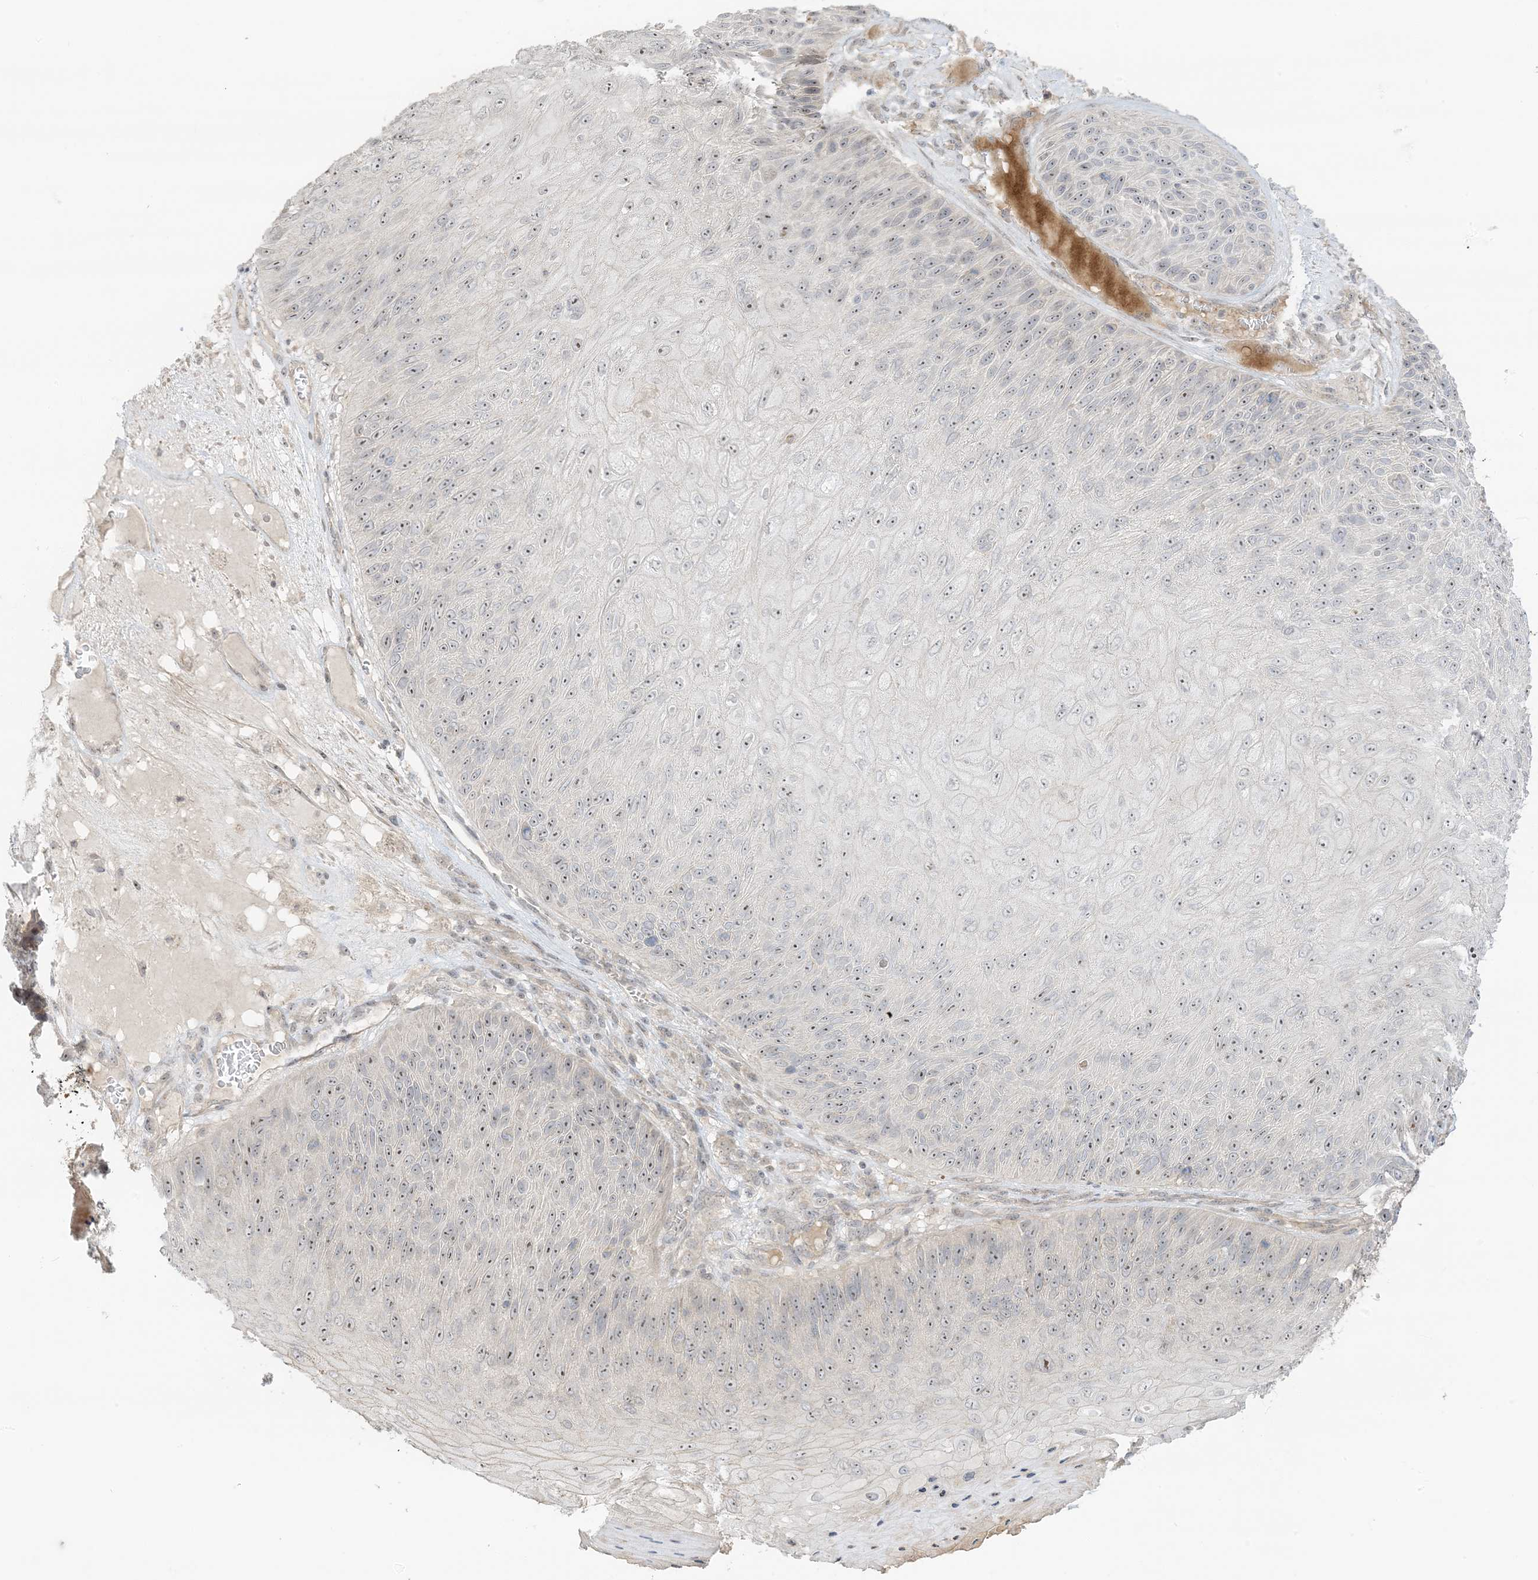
{"staining": {"intensity": "moderate", "quantity": ">75%", "location": "nuclear"}, "tissue": "skin cancer", "cell_type": "Tumor cells", "image_type": "cancer", "snomed": [{"axis": "morphology", "description": "Squamous cell carcinoma, NOS"}, {"axis": "topography", "description": "Skin"}], "caption": "Skin cancer tissue demonstrates moderate nuclear staining in about >75% of tumor cells The staining is performed using DAB brown chromogen to label protein expression. The nuclei are counter-stained blue using hematoxylin.", "gene": "ETAA1", "patient": {"sex": "female", "age": 88}}